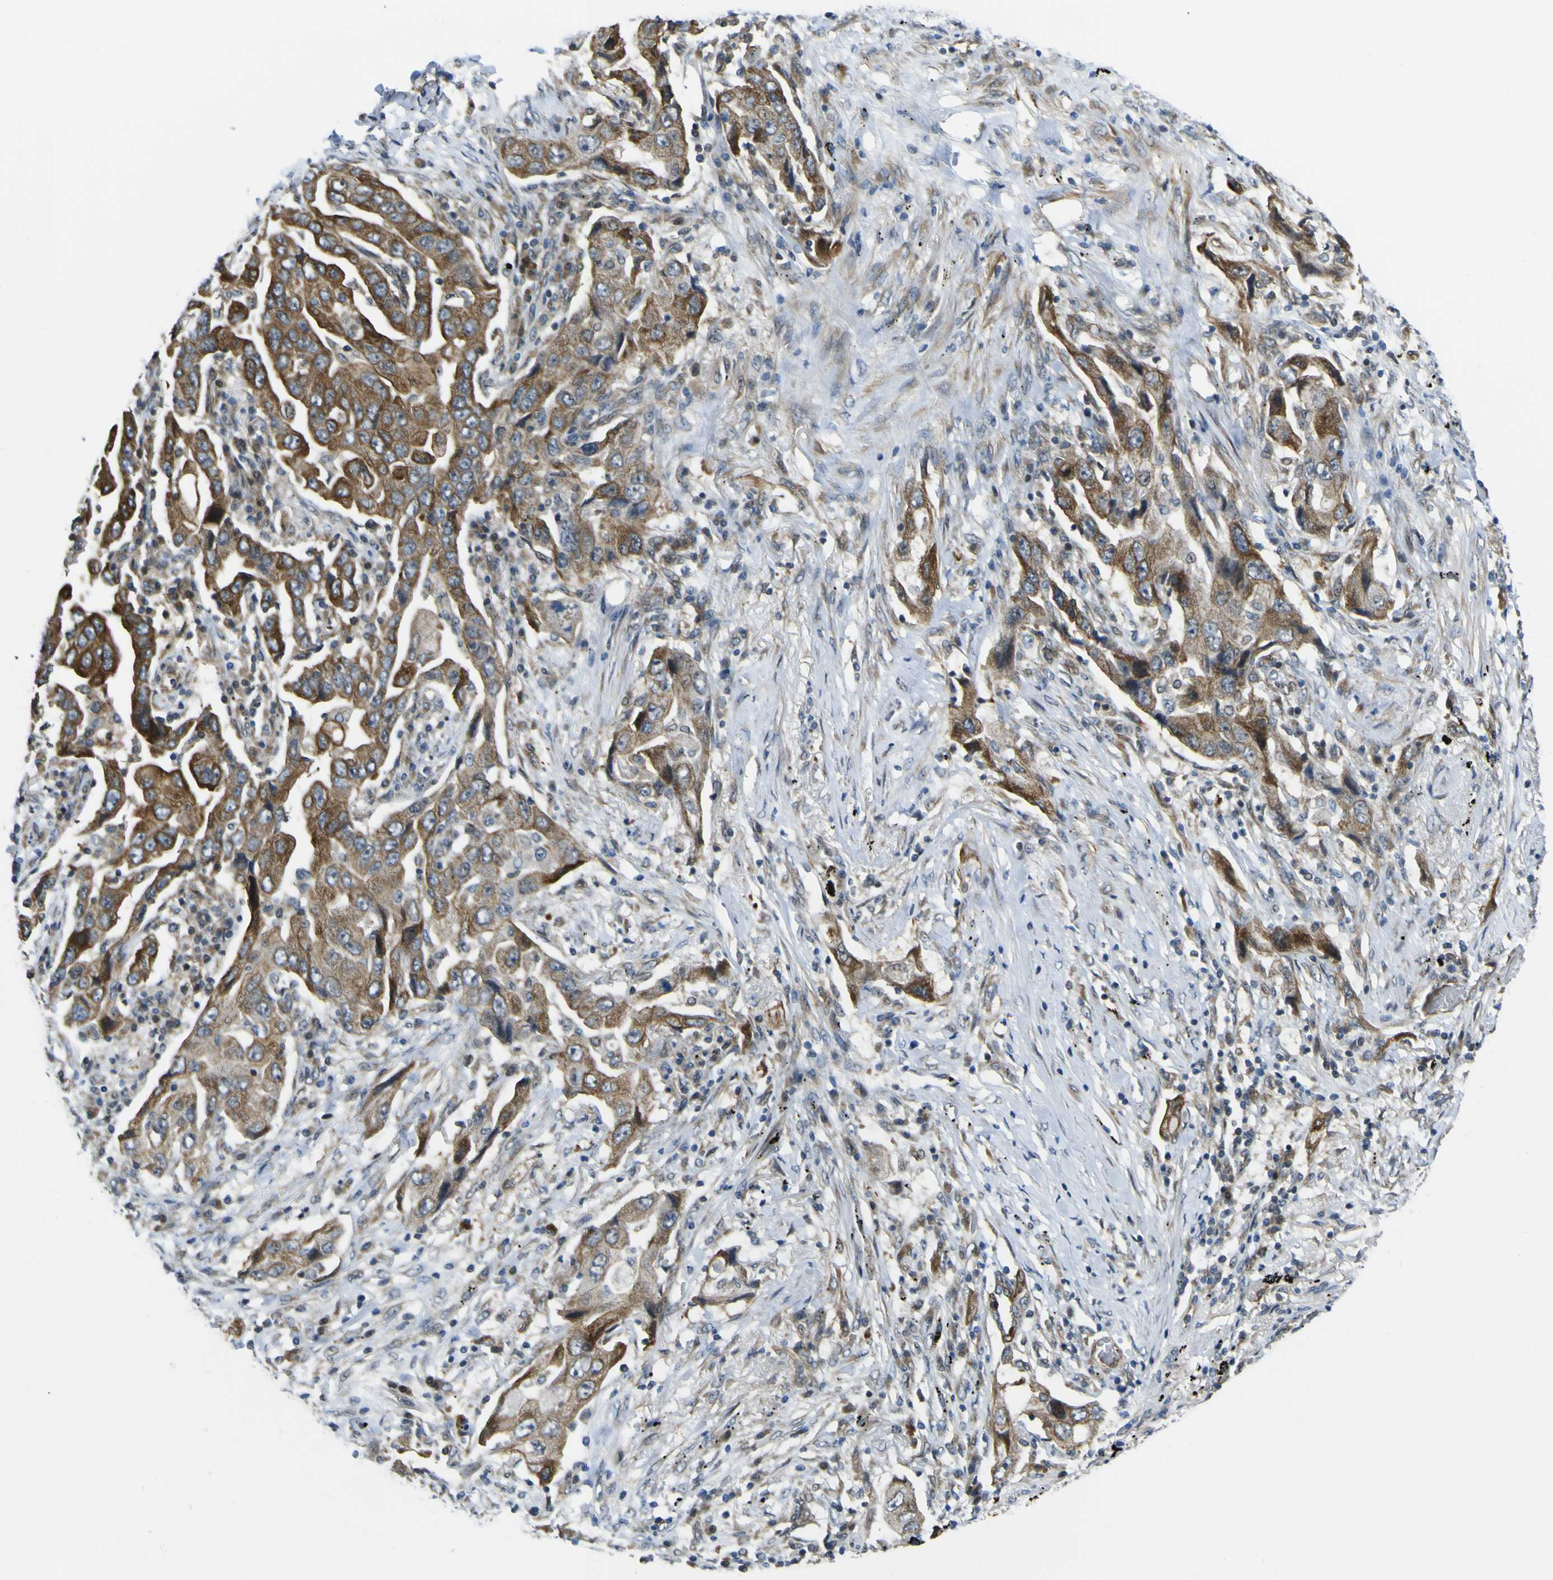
{"staining": {"intensity": "strong", "quantity": ">75%", "location": "cytoplasmic/membranous"}, "tissue": "lung cancer", "cell_type": "Tumor cells", "image_type": "cancer", "snomed": [{"axis": "morphology", "description": "Adenocarcinoma, NOS"}, {"axis": "topography", "description": "Lung"}], "caption": "A brown stain shows strong cytoplasmic/membranous expression of a protein in human lung cancer (adenocarcinoma) tumor cells.", "gene": "KDM7A", "patient": {"sex": "female", "age": 65}}